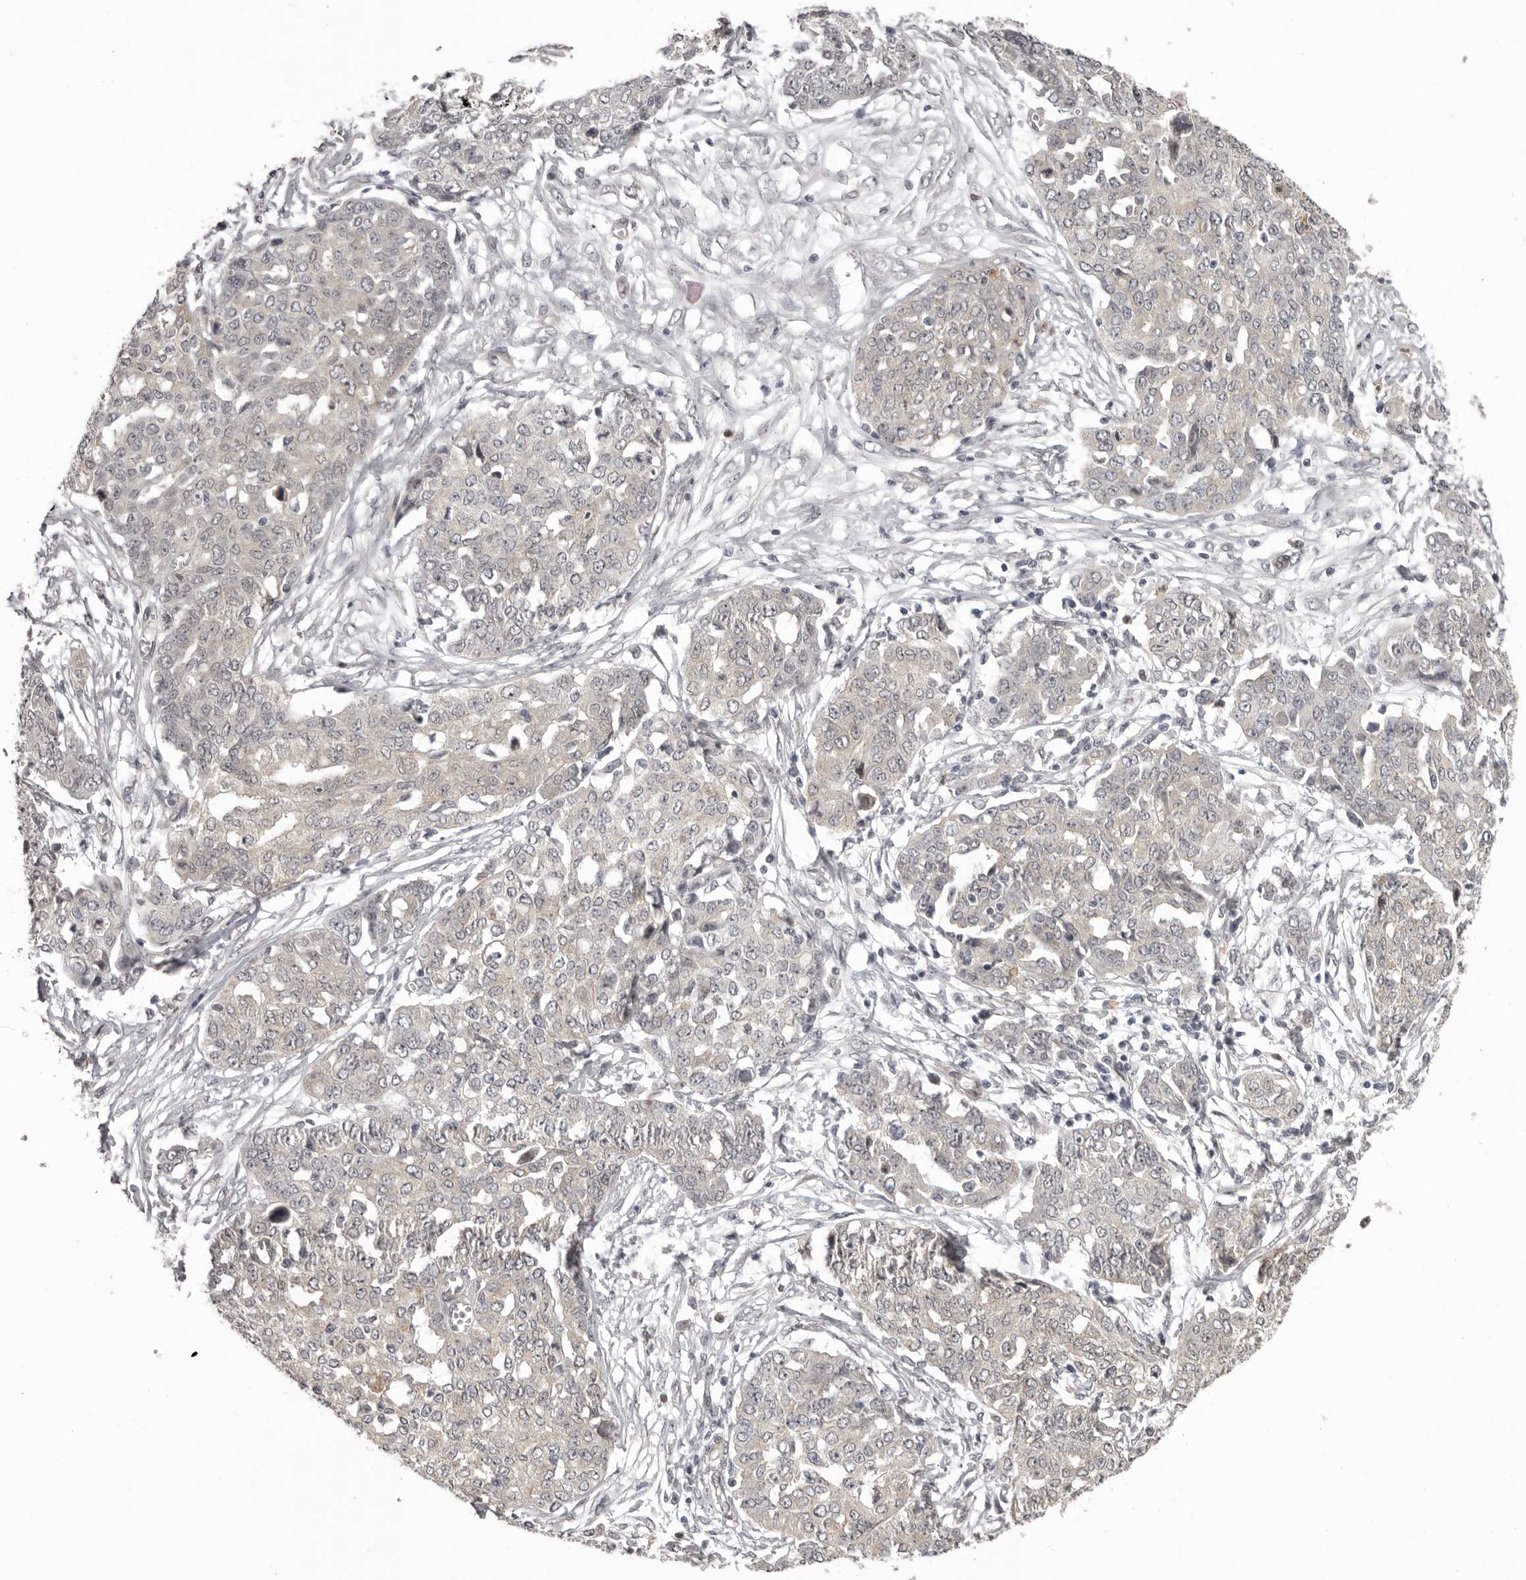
{"staining": {"intensity": "negative", "quantity": "none", "location": "none"}, "tissue": "ovarian cancer", "cell_type": "Tumor cells", "image_type": "cancer", "snomed": [{"axis": "morphology", "description": "Cystadenocarcinoma, serous, NOS"}, {"axis": "topography", "description": "Soft tissue"}, {"axis": "topography", "description": "Ovary"}], "caption": "Tumor cells are negative for brown protein staining in serous cystadenocarcinoma (ovarian).", "gene": "RNF2", "patient": {"sex": "female", "age": 57}}